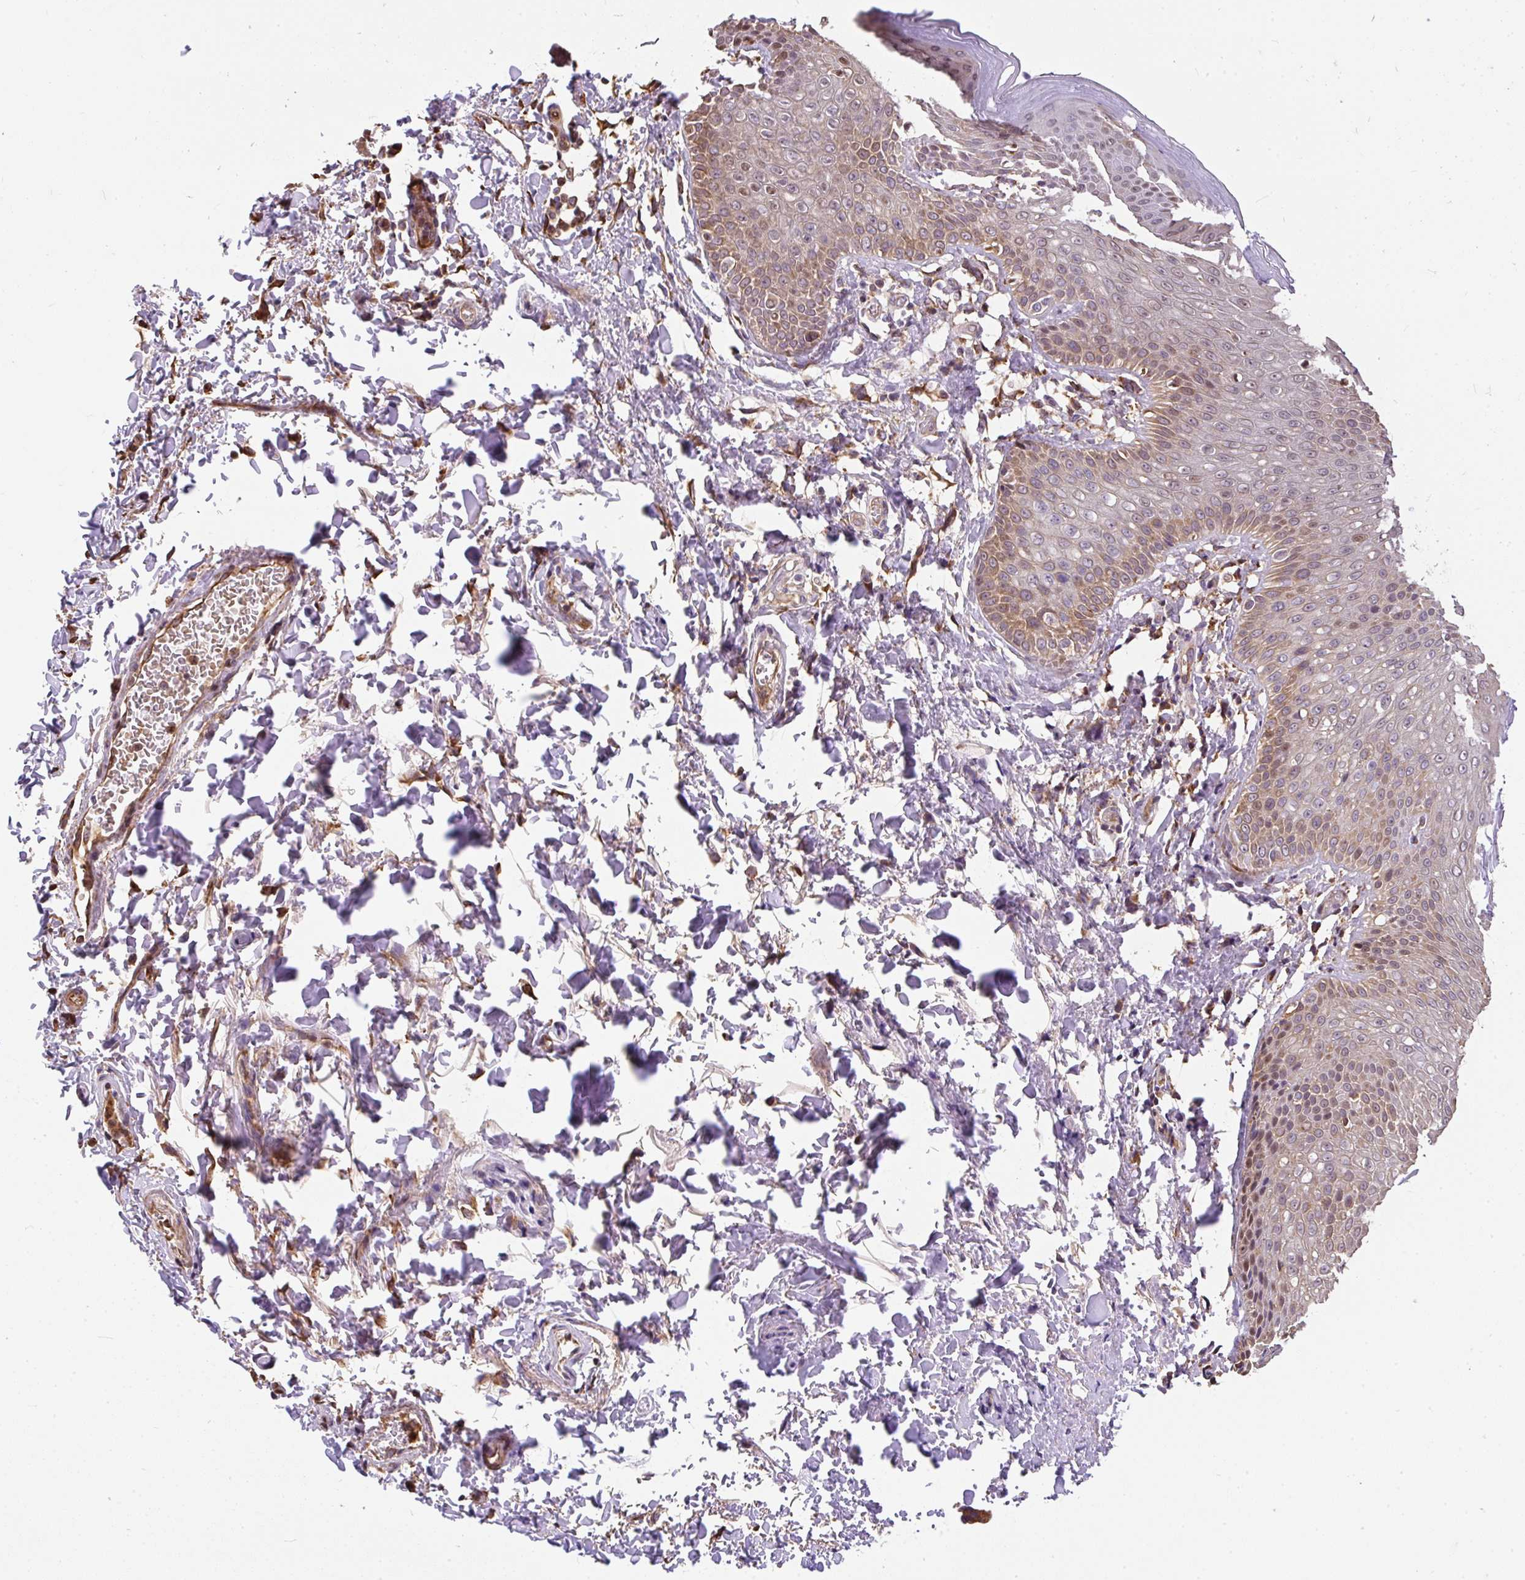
{"staining": {"intensity": "moderate", "quantity": "25%-75%", "location": "cytoplasmic/membranous"}, "tissue": "skin", "cell_type": "Epidermal cells", "image_type": "normal", "snomed": [{"axis": "morphology", "description": "Normal tissue, NOS"}, {"axis": "topography", "description": "Peripheral nerve tissue"}], "caption": "IHC micrograph of benign skin: skin stained using immunohistochemistry (IHC) demonstrates medium levels of moderate protein expression localized specifically in the cytoplasmic/membranous of epidermal cells, appearing as a cytoplasmic/membranous brown color.", "gene": "PUS7L", "patient": {"sex": "male", "age": 51}}